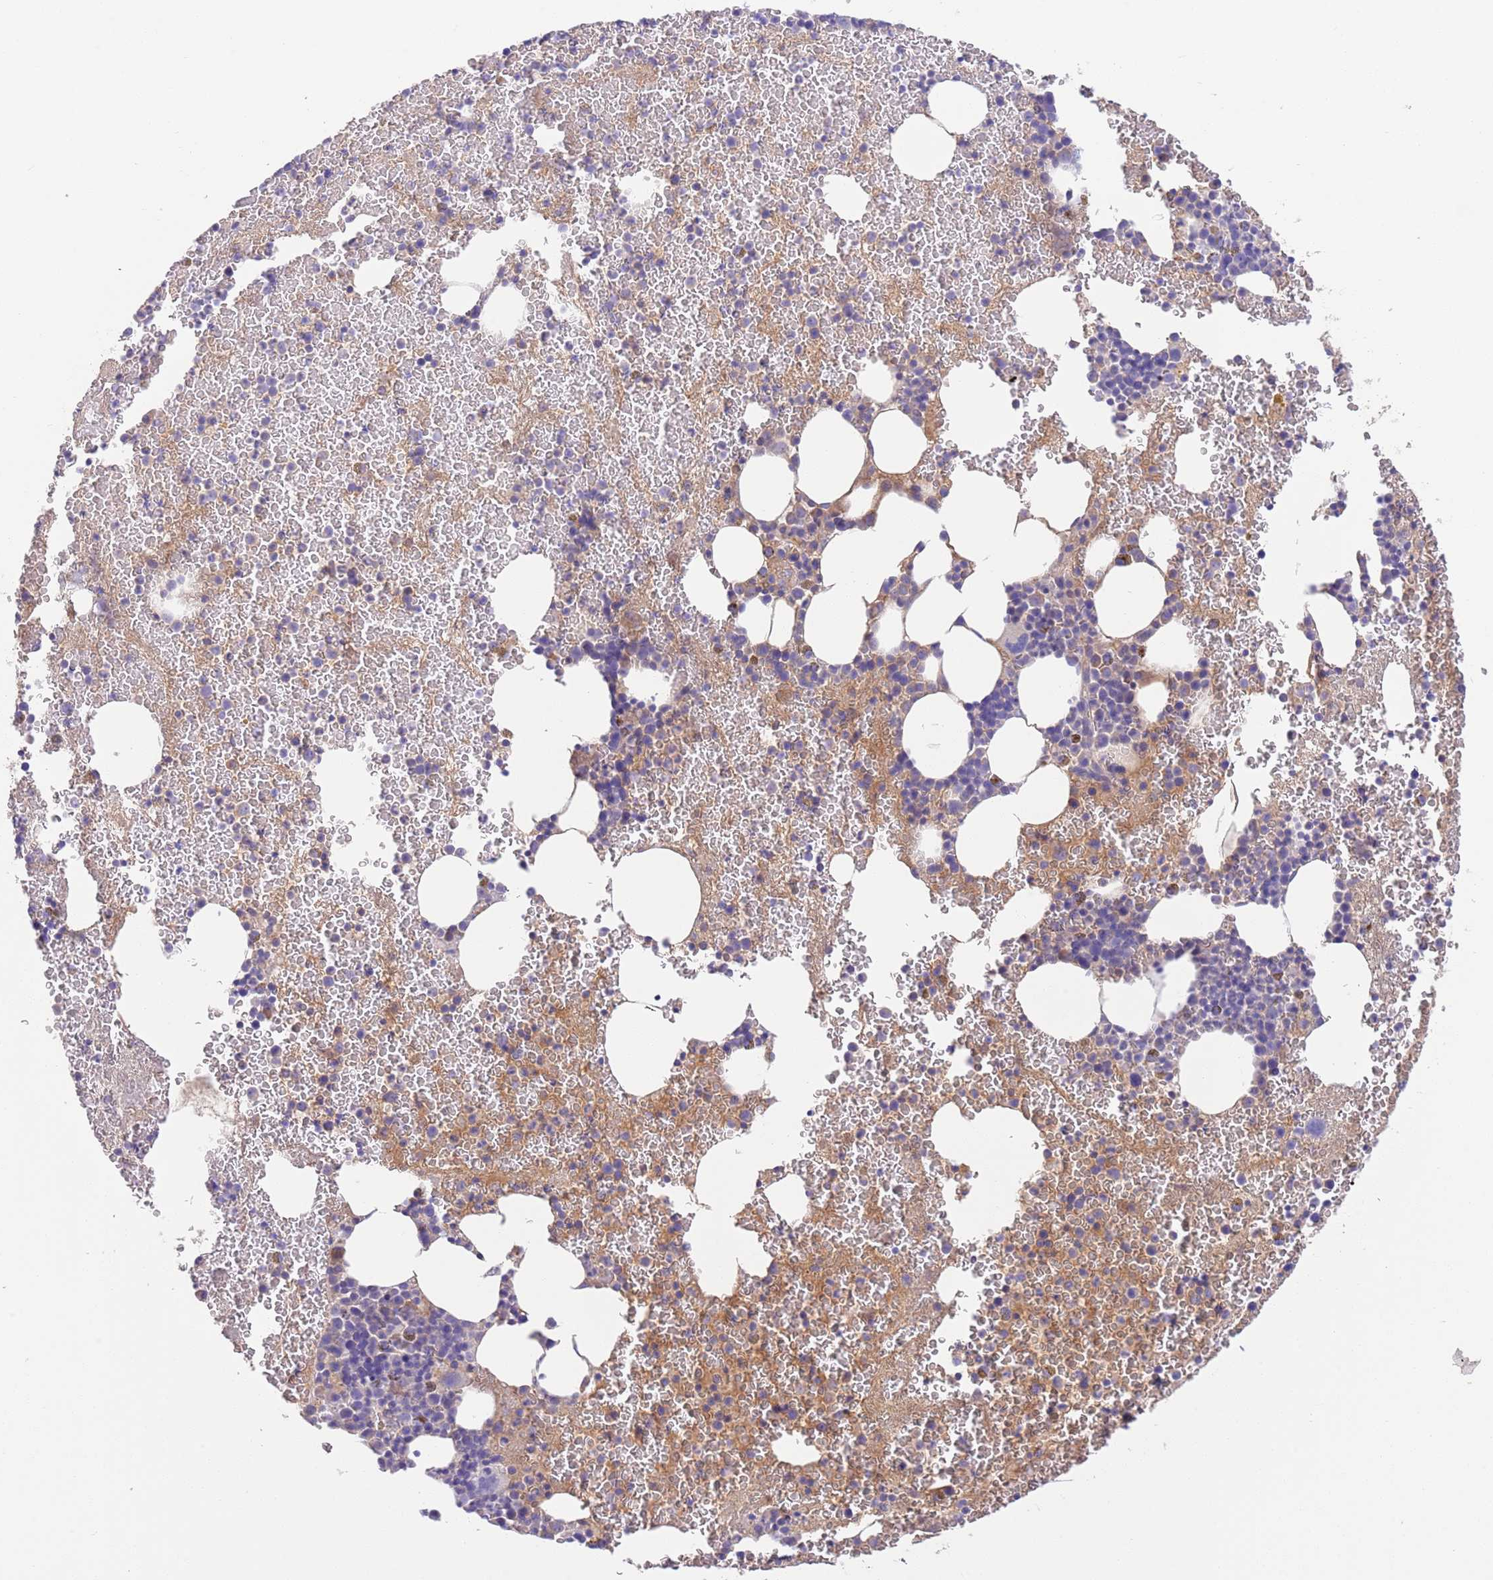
{"staining": {"intensity": "negative", "quantity": "none", "location": "none"}, "tissue": "bone marrow", "cell_type": "Hematopoietic cells", "image_type": "normal", "snomed": [{"axis": "morphology", "description": "Normal tissue, NOS"}, {"axis": "topography", "description": "Bone marrow"}], "caption": "Immunohistochemistry (IHC) image of unremarkable bone marrow stained for a protein (brown), which demonstrates no expression in hematopoietic cells.", "gene": "IGFL4", "patient": {"sex": "male", "age": 26}}